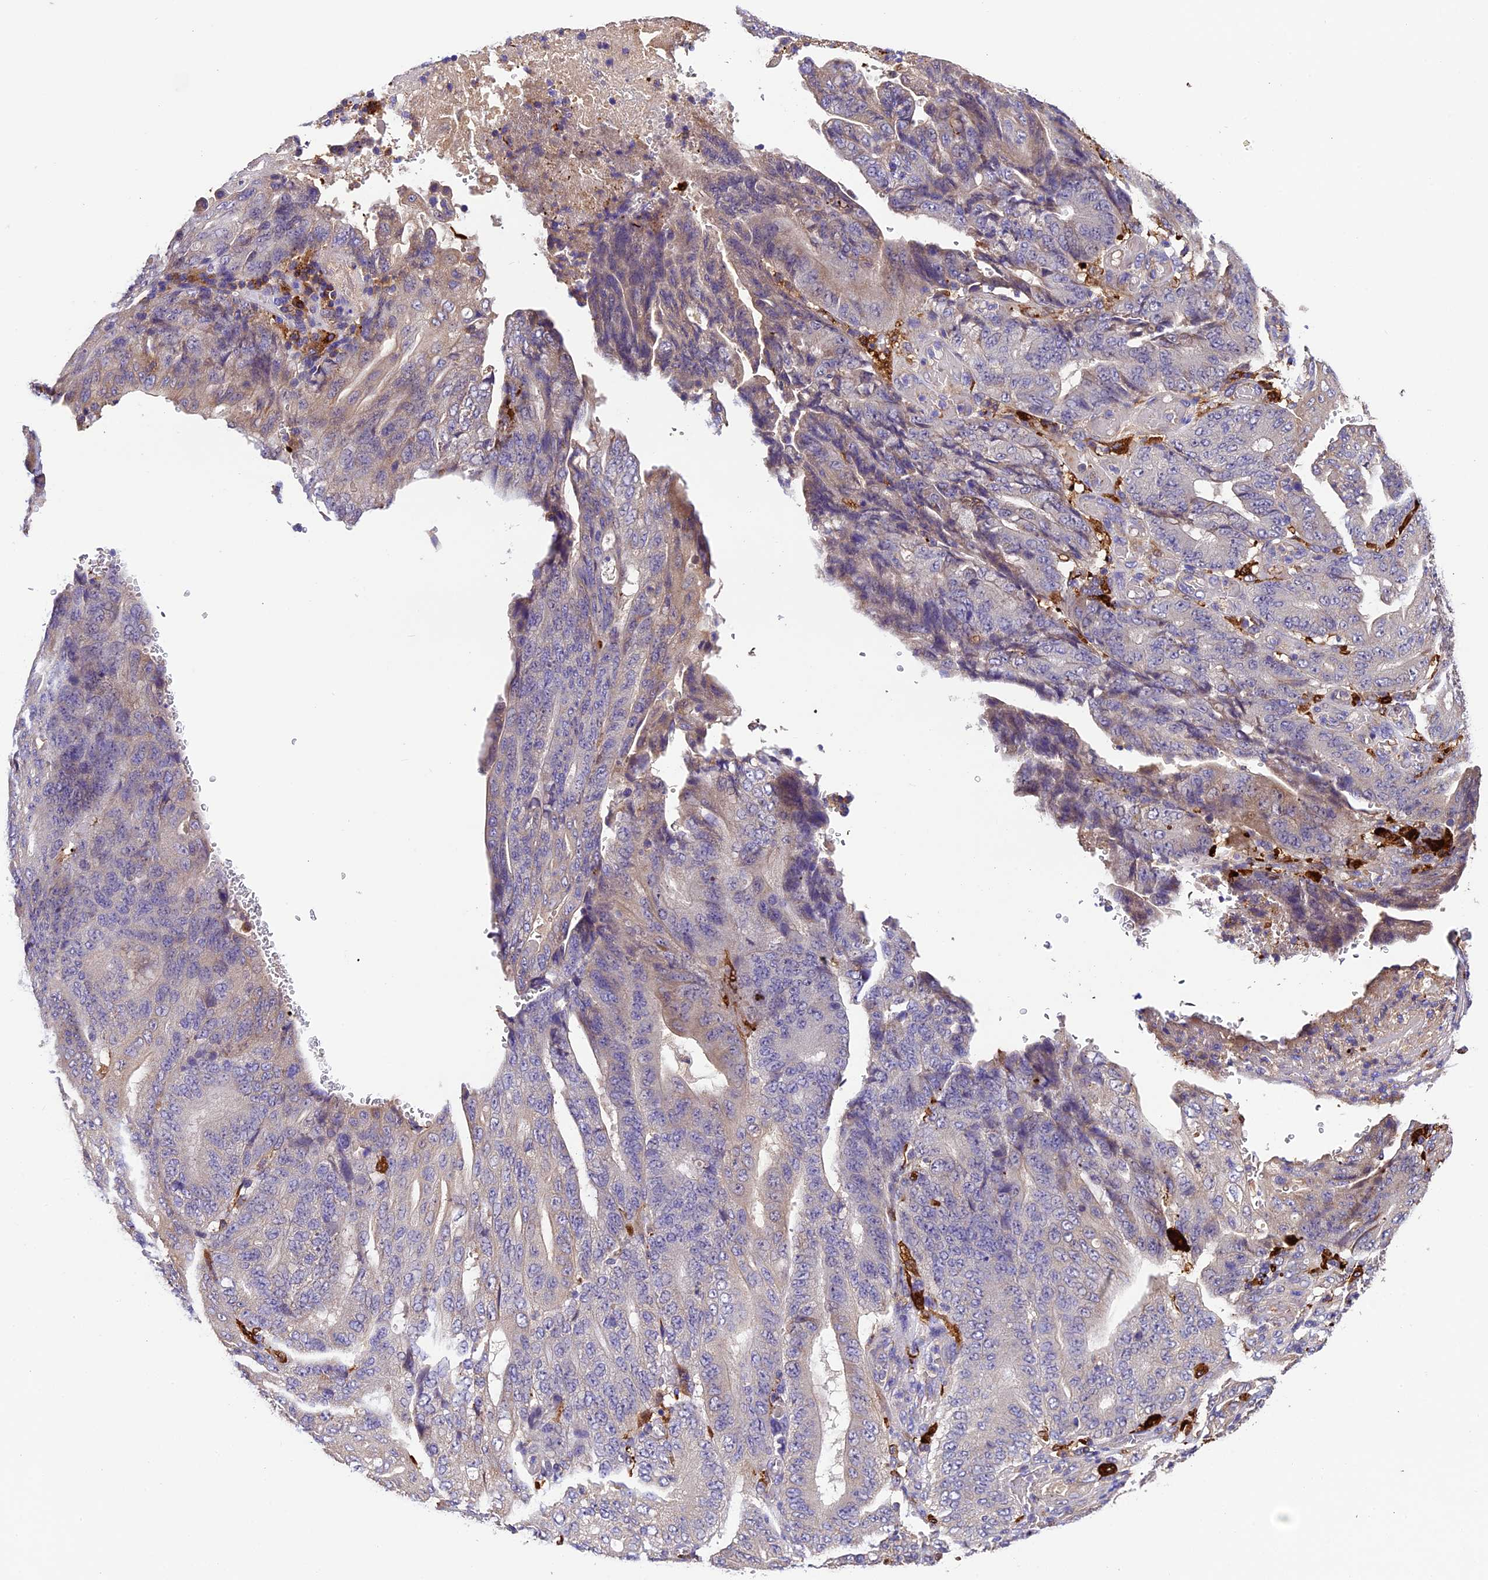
{"staining": {"intensity": "negative", "quantity": "none", "location": "none"}, "tissue": "stomach cancer", "cell_type": "Tumor cells", "image_type": "cancer", "snomed": [{"axis": "morphology", "description": "Adenocarcinoma, NOS"}, {"axis": "topography", "description": "Stomach"}], "caption": "IHC of human stomach adenocarcinoma exhibits no expression in tumor cells. (Stains: DAB (3,3'-diaminobenzidine) immunohistochemistry with hematoxylin counter stain, Microscopy: brightfield microscopy at high magnification).", "gene": "CILP2", "patient": {"sex": "female", "age": 73}}